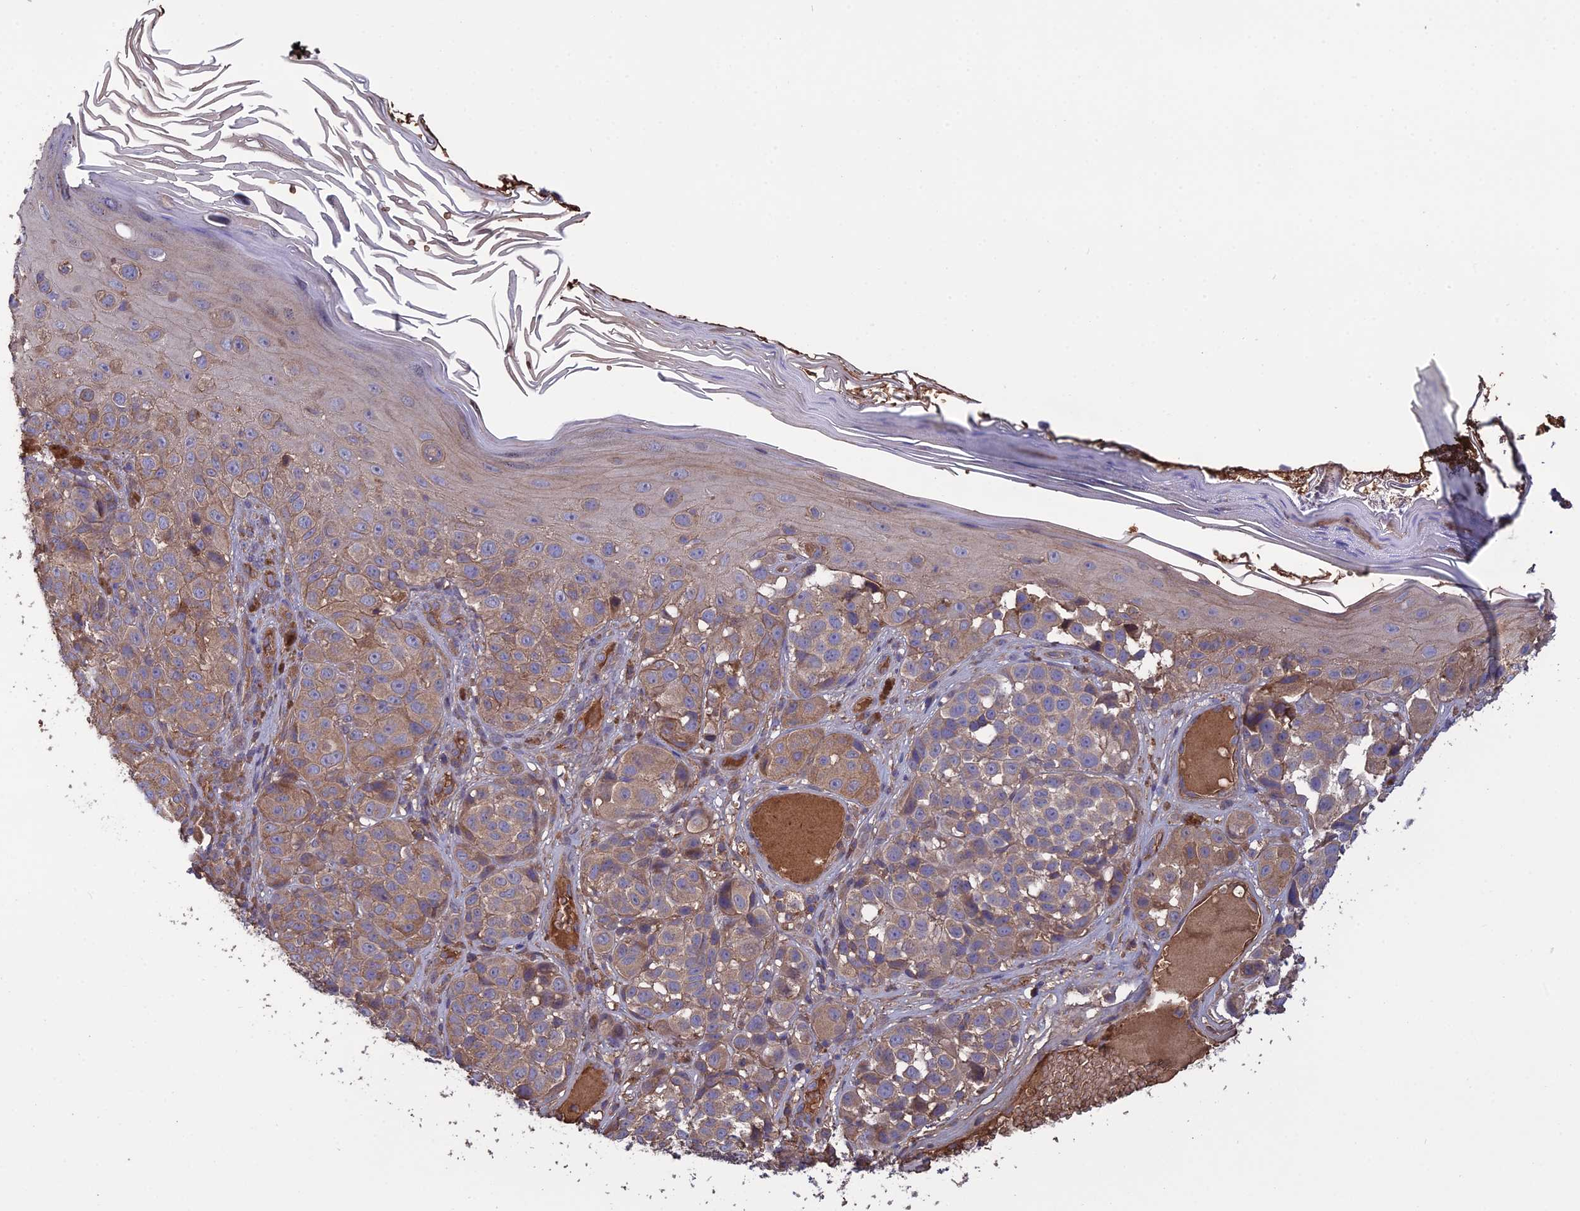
{"staining": {"intensity": "moderate", "quantity": "<25%", "location": "cytoplasmic/membranous"}, "tissue": "melanoma", "cell_type": "Tumor cells", "image_type": "cancer", "snomed": [{"axis": "morphology", "description": "Malignant melanoma, NOS"}, {"axis": "topography", "description": "Skin"}], "caption": "Immunohistochemical staining of malignant melanoma reveals moderate cytoplasmic/membranous protein positivity in about <25% of tumor cells. The protein is shown in brown color, while the nuclei are stained blue.", "gene": "GALR2", "patient": {"sex": "male", "age": 38}}